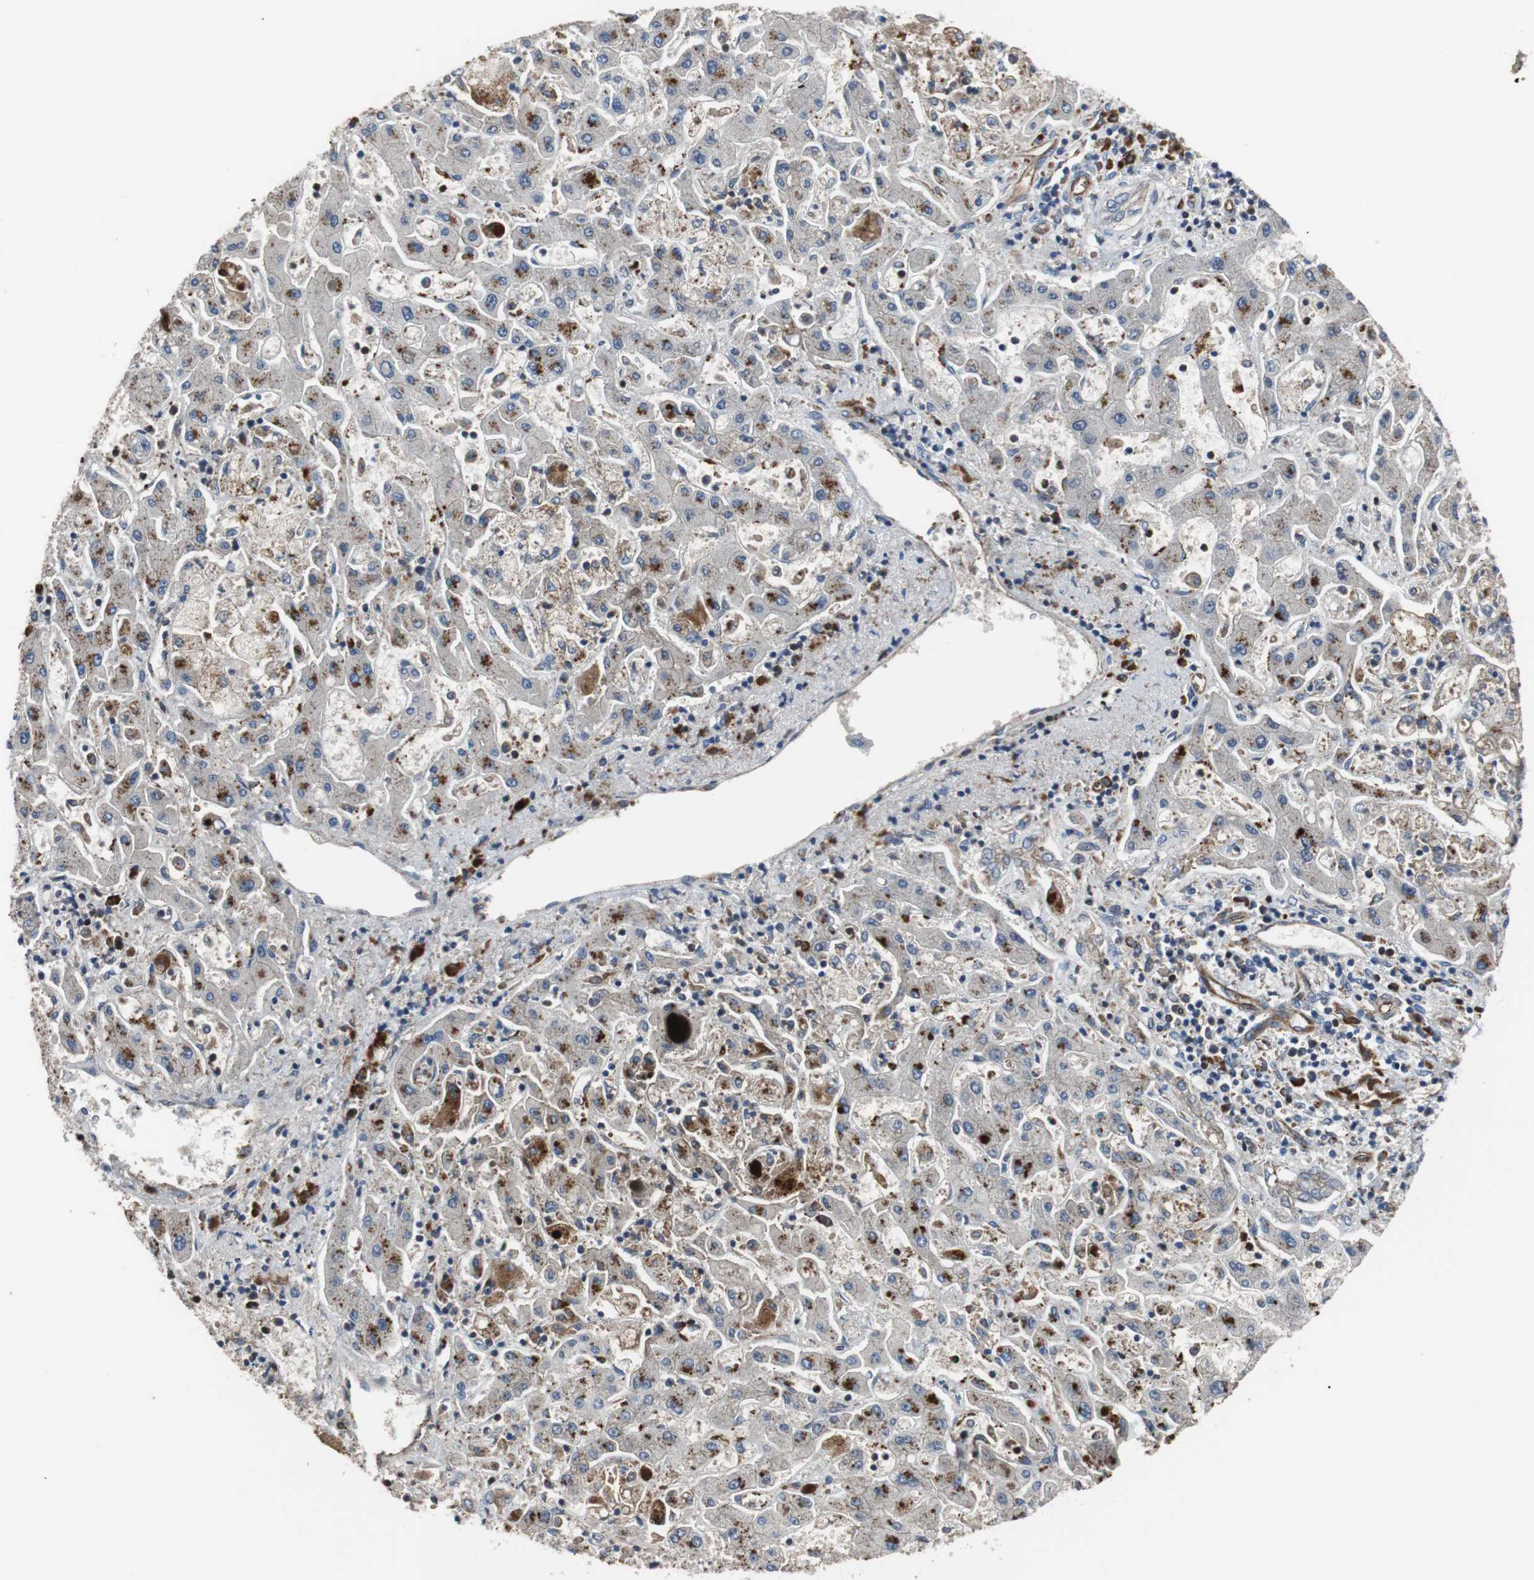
{"staining": {"intensity": "weak", "quantity": ">75%", "location": "cytoplasmic/membranous"}, "tissue": "liver cancer", "cell_type": "Tumor cells", "image_type": "cancer", "snomed": [{"axis": "morphology", "description": "Cholangiocarcinoma"}, {"axis": "topography", "description": "Liver"}], "caption": "Weak cytoplasmic/membranous staining for a protein is present in approximately >75% of tumor cells of liver cancer using immunohistochemistry.", "gene": "PLCG2", "patient": {"sex": "male", "age": 50}}